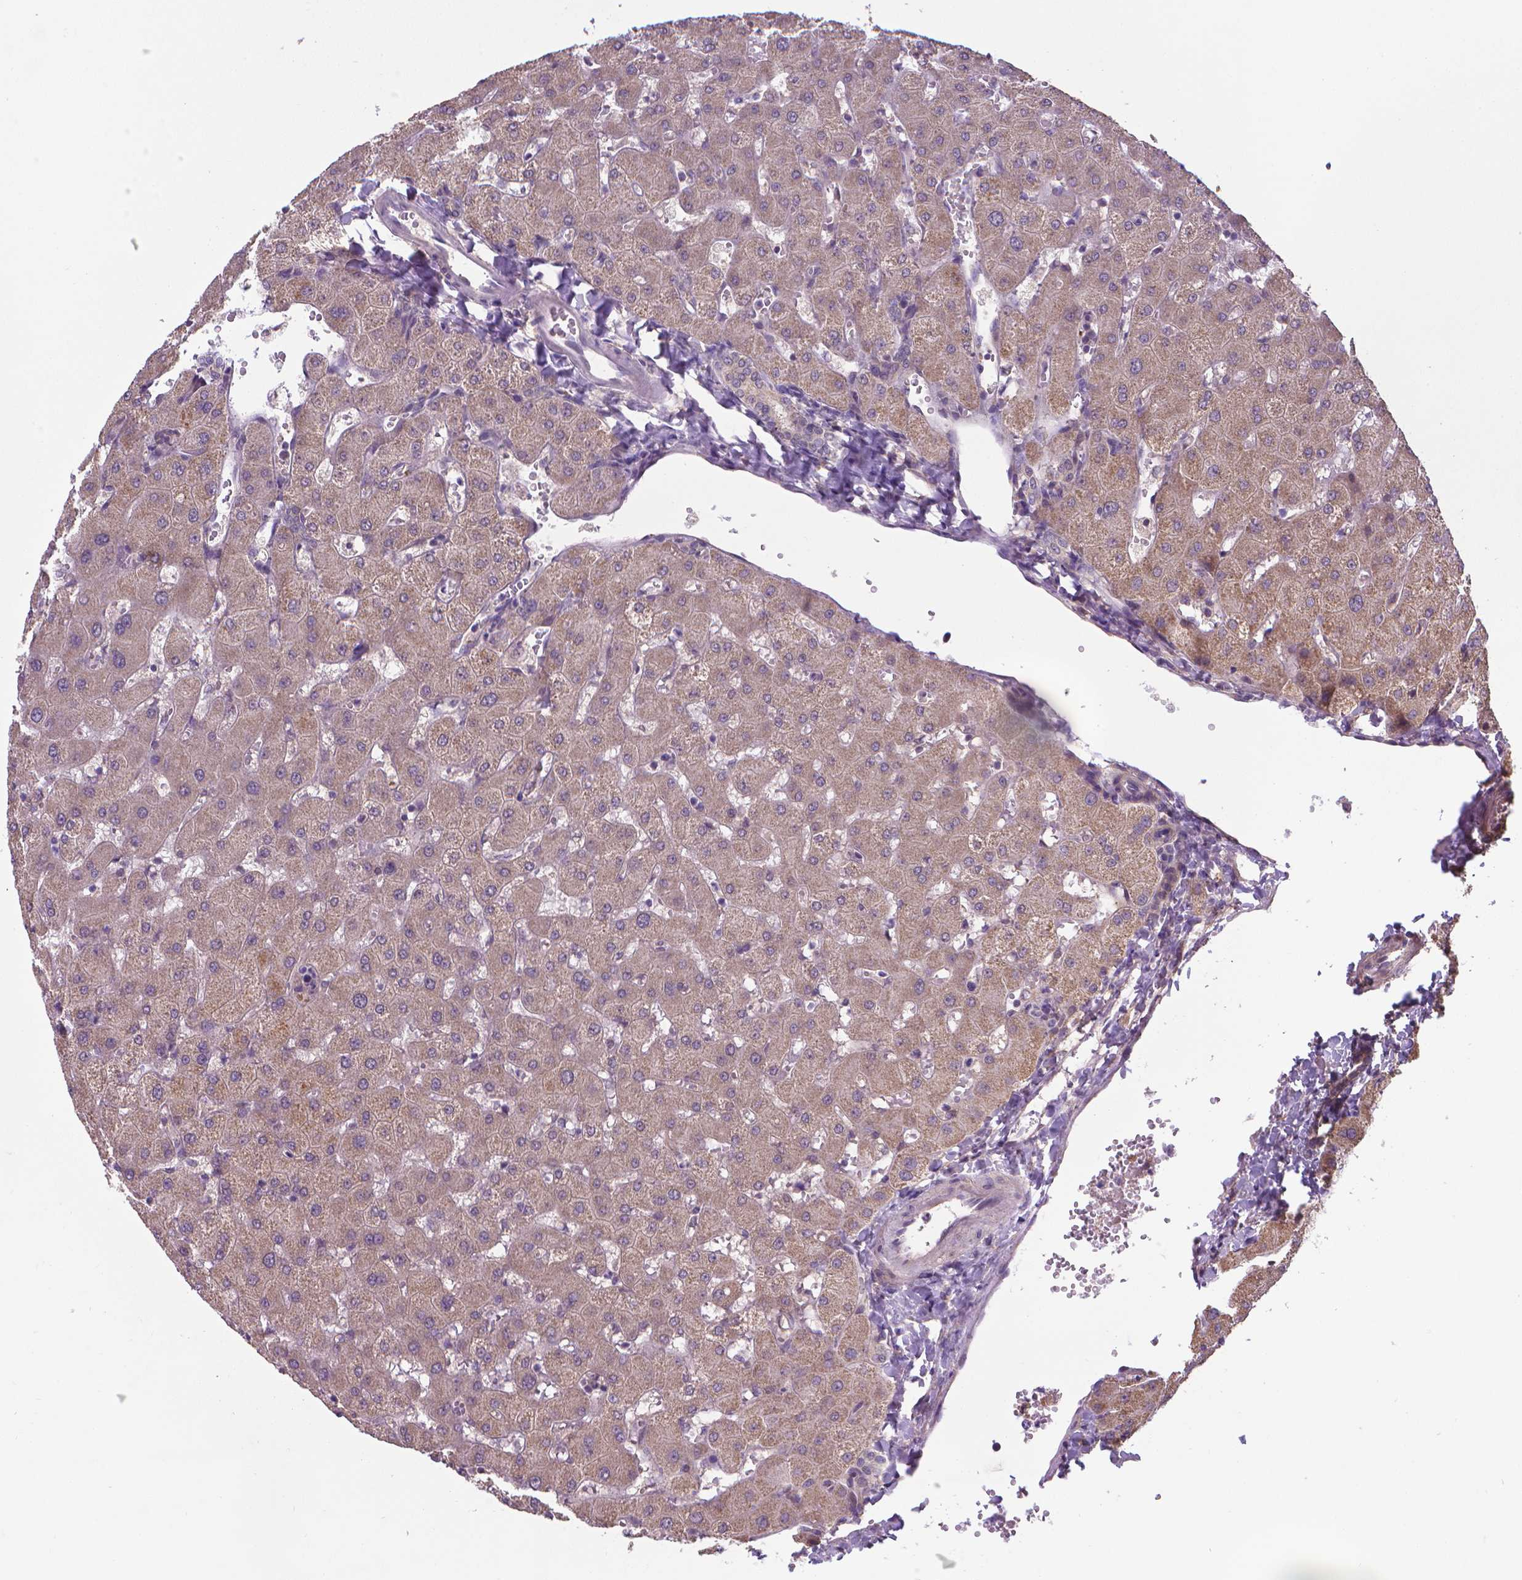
{"staining": {"intensity": "weak", "quantity": "<25%", "location": "cytoplasmic/membranous"}, "tissue": "liver", "cell_type": "Cholangiocytes", "image_type": "normal", "snomed": [{"axis": "morphology", "description": "Normal tissue, NOS"}, {"axis": "topography", "description": "Liver"}], "caption": "This is an IHC photomicrograph of normal liver. There is no positivity in cholangiocytes.", "gene": "GPR63", "patient": {"sex": "female", "age": 63}}